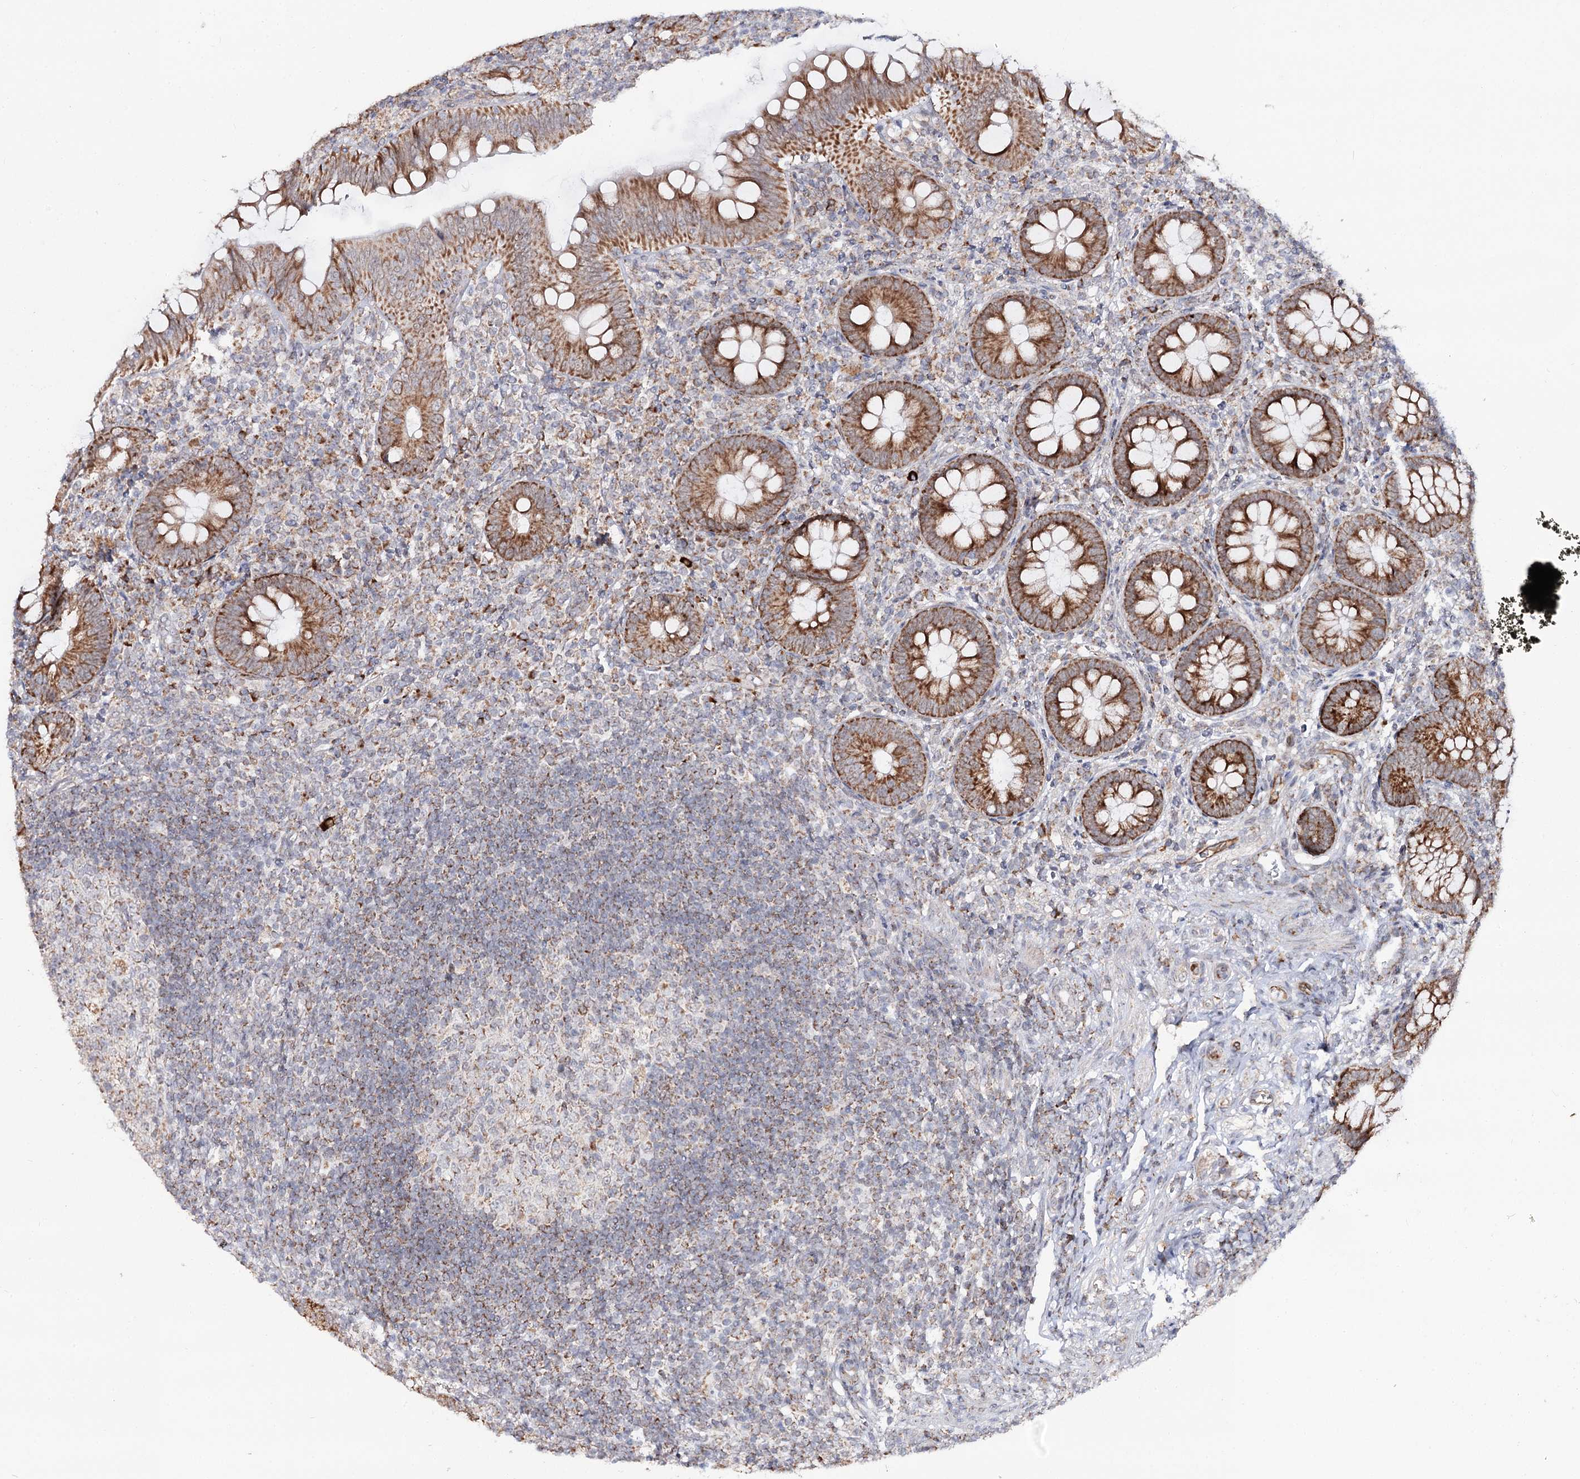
{"staining": {"intensity": "strong", "quantity": ">75%", "location": "cytoplasmic/membranous"}, "tissue": "appendix", "cell_type": "Glandular cells", "image_type": "normal", "snomed": [{"axis": "morphology", "description": "Normal tissue, NOS"}, {"axis": "topography", "description": "Appendix"}], "caption": "Protein expression analysis of benign appendix reveals strong cytoplasmic/membranous positivity in approximately >75% of glandular cells. (Stains: DAB in brown, nuclei in blue, Microscopy: brightfield microscopy at high magnification).", "gene": "CBR4", "patient": {"sex": "male", "age": 14}}